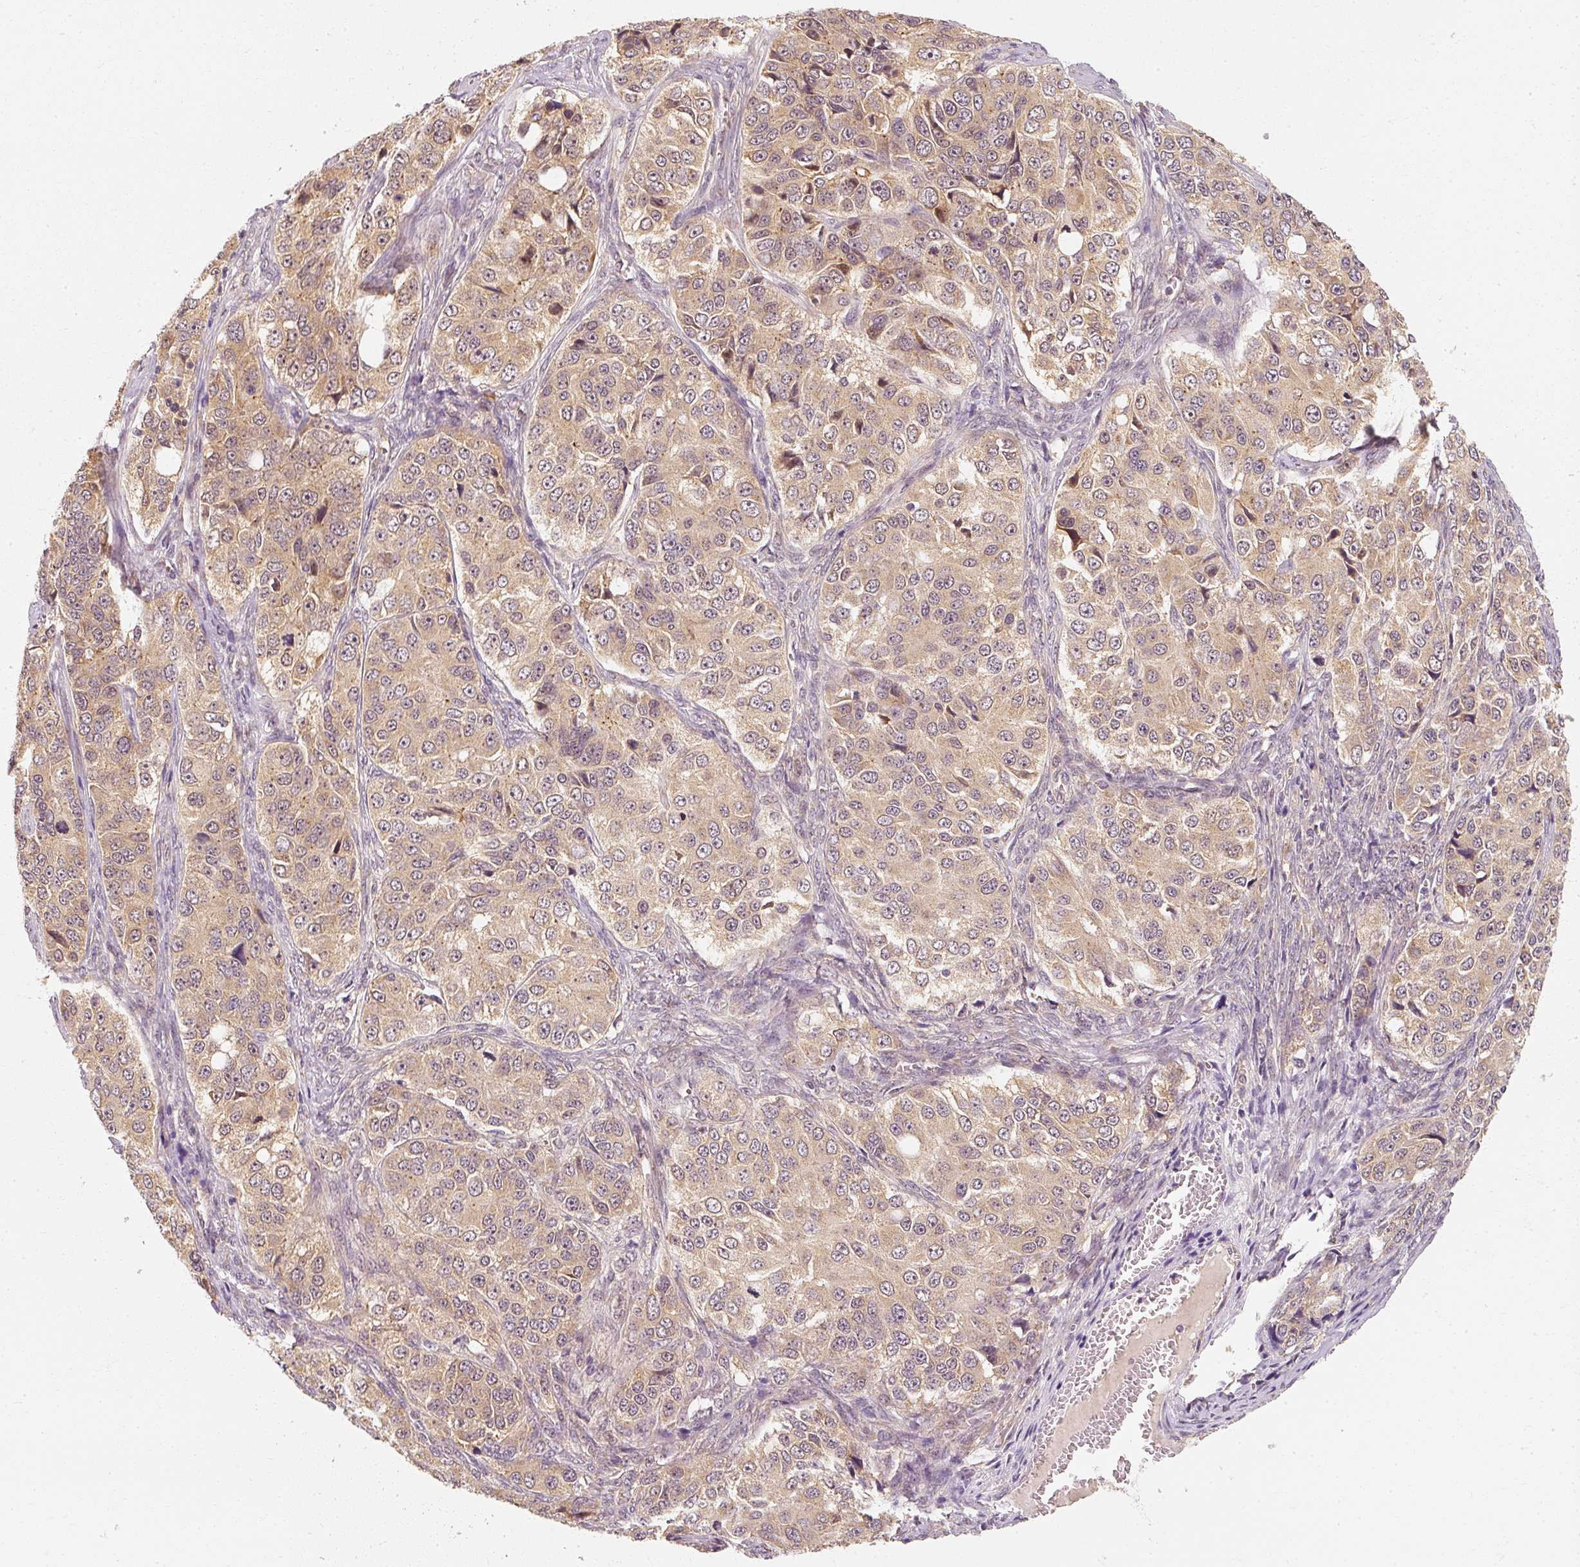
{"staining": {"intensity": "weak", "quantity": ">75%", "location": "cytoplasmic/membranous"}, "tissue": "ovarian cancer", "cell_type": "Tumor cells", "image_type": "cancer", "snomed": [{"axis": "morphology", "description": "Carcinoma, endometroid"}, {"axis": "topography", "description": "Ovary"}], "caption": "A brown stain labels weak cytoplasmic/membranous expression of a protein in ovarian cancer tumor cells.", "gene": "EEF1A2", "patient": {"sex": "female", "age": 51}}